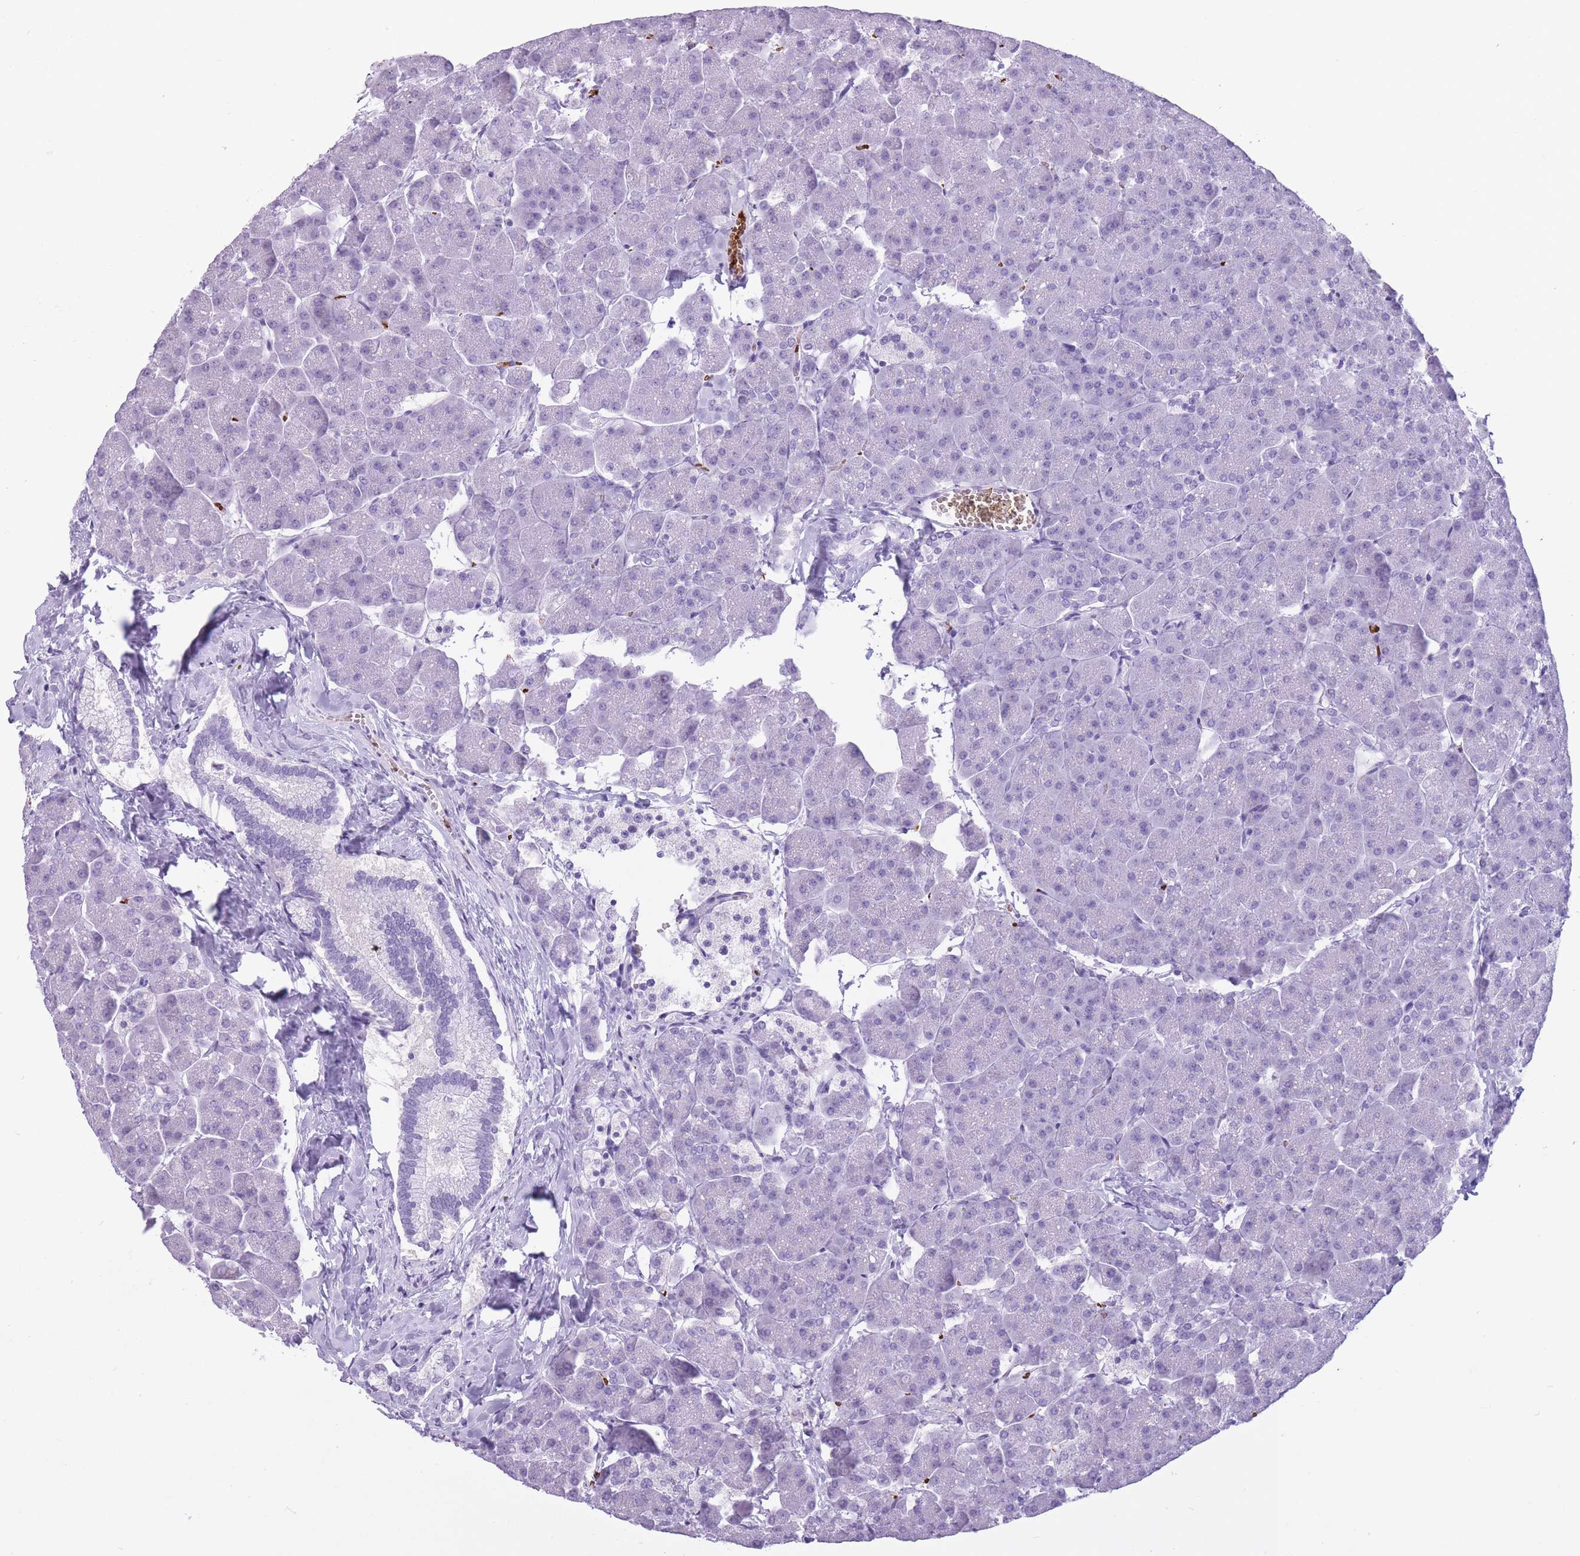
{"staining": {"intensity": "strong", "quantity": "<25%", "location": "cytoplasmic/membranous"}, "tissue": "pancreas", "cell_type": "Exocrine glandular cells", "image_type": "normal", "snomed": [{"axis": "morphology", "description": "Normal tissue, NOS"}, {"axis": "topography", "description": "Pancreas"}, {"axis": "topography", "description": "Peripheral nerve tissue"}], "caption": "Strong cytoplasmic/membranous staining for a protein is seen in about <25% of exocrine glandular cells of normal pancreas using IHC.", "gene": "OR7C1", "patient": {"sex": "male", "age": 54}}